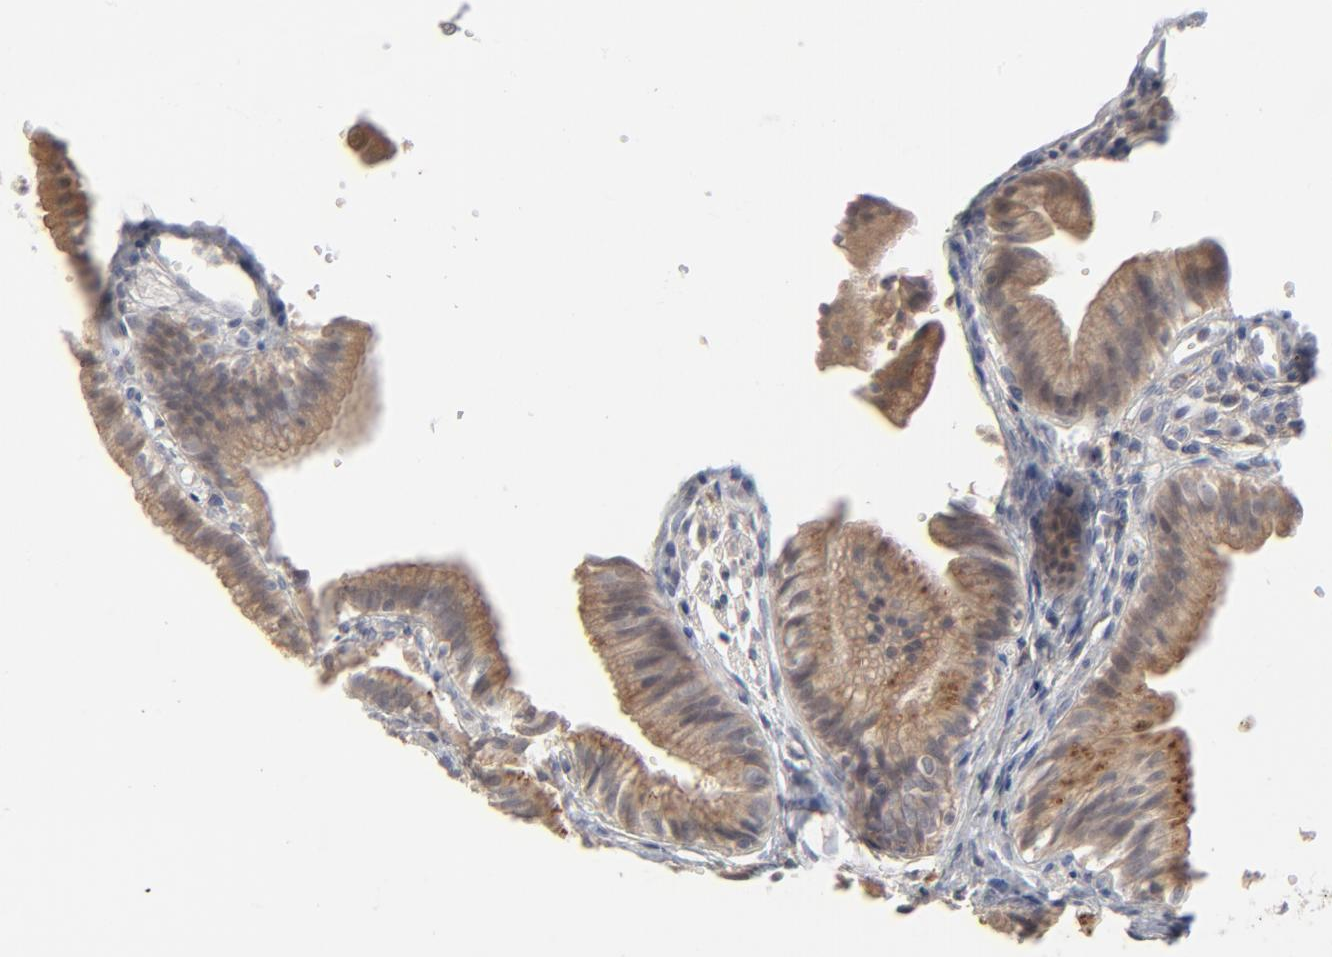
{"staining": {"intensity": "moderate", "quantity": ">75%", "location": "cytoplasmic/membranous"}, "tissue": "gallbladder", "cell_type": "Glandular cells", "image_type": "normal", "snomed": [{"axis": "morphology", "description": "Normal tissue, NOS"}, {"axis": "topography", "description": "Gallbladder"}], "caption": "Protein expression by IHC displays moderate cytoplasmic/membranous staining in approximately >75% of glandular cells in benign gallbladder.", "gene": "POMT2", "patient": {"sex": "male", "age": 65}}